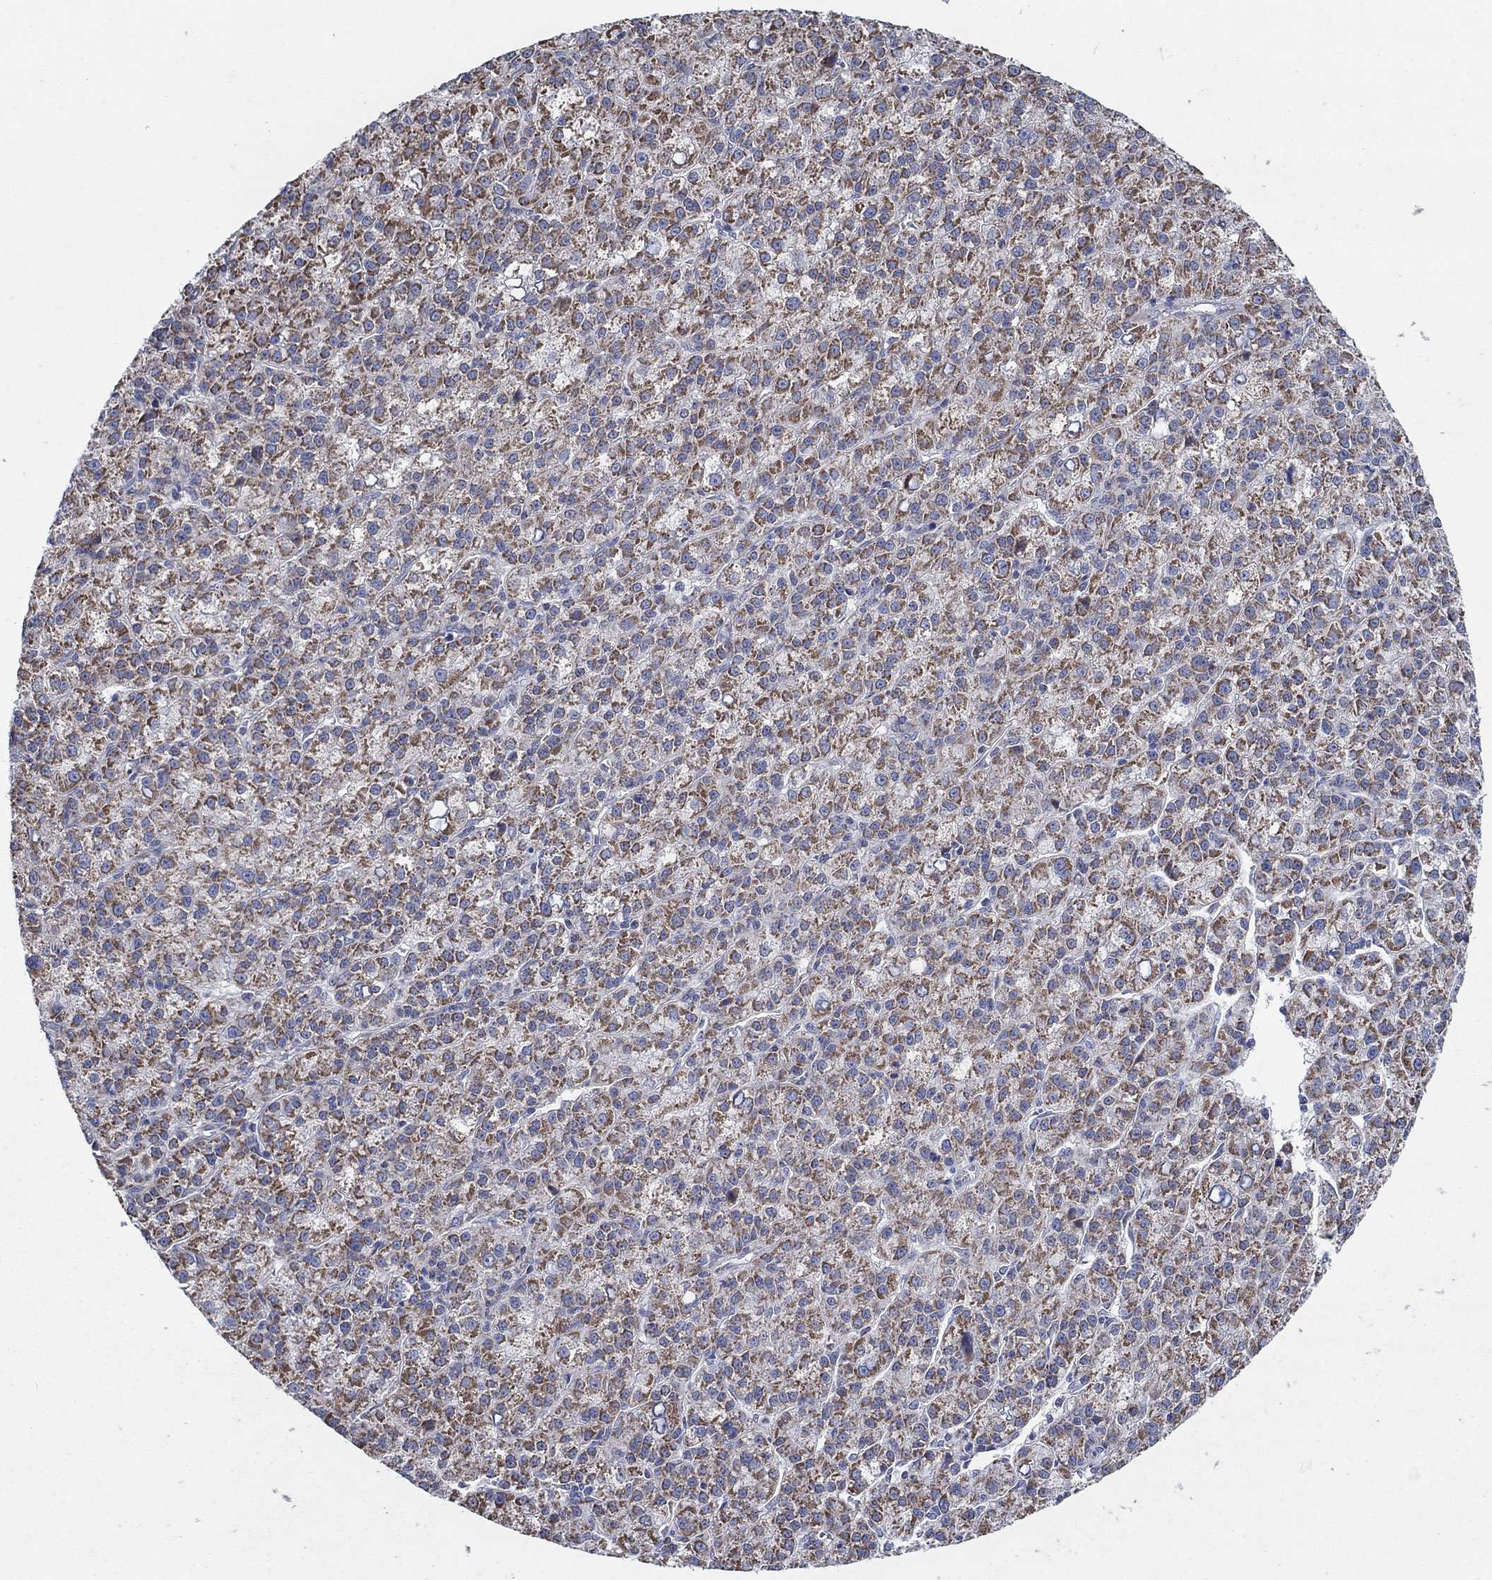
{"staining": {"intensity": "moderate", "quantity": ">75%", "location": "cytoplasmic/membranous"}, "tissue": "liver cancer", "cell_type": "Tumor cells", "image_type": "cancer", "snomed": [{"axis": "morphology", "description": "Carcinoma, Hepatocellular, NOS"}, {"axis": "topography", "description": "Liver"}], "caption": "Hepatocellular carcinoma (liver) stained for a protein (brown) reveals moderate cytoplasmic/membranous positive expression in about >75% of tumor cells.", "gene": "C9orf85", "patient": {"sex": "female", "age": 60}}